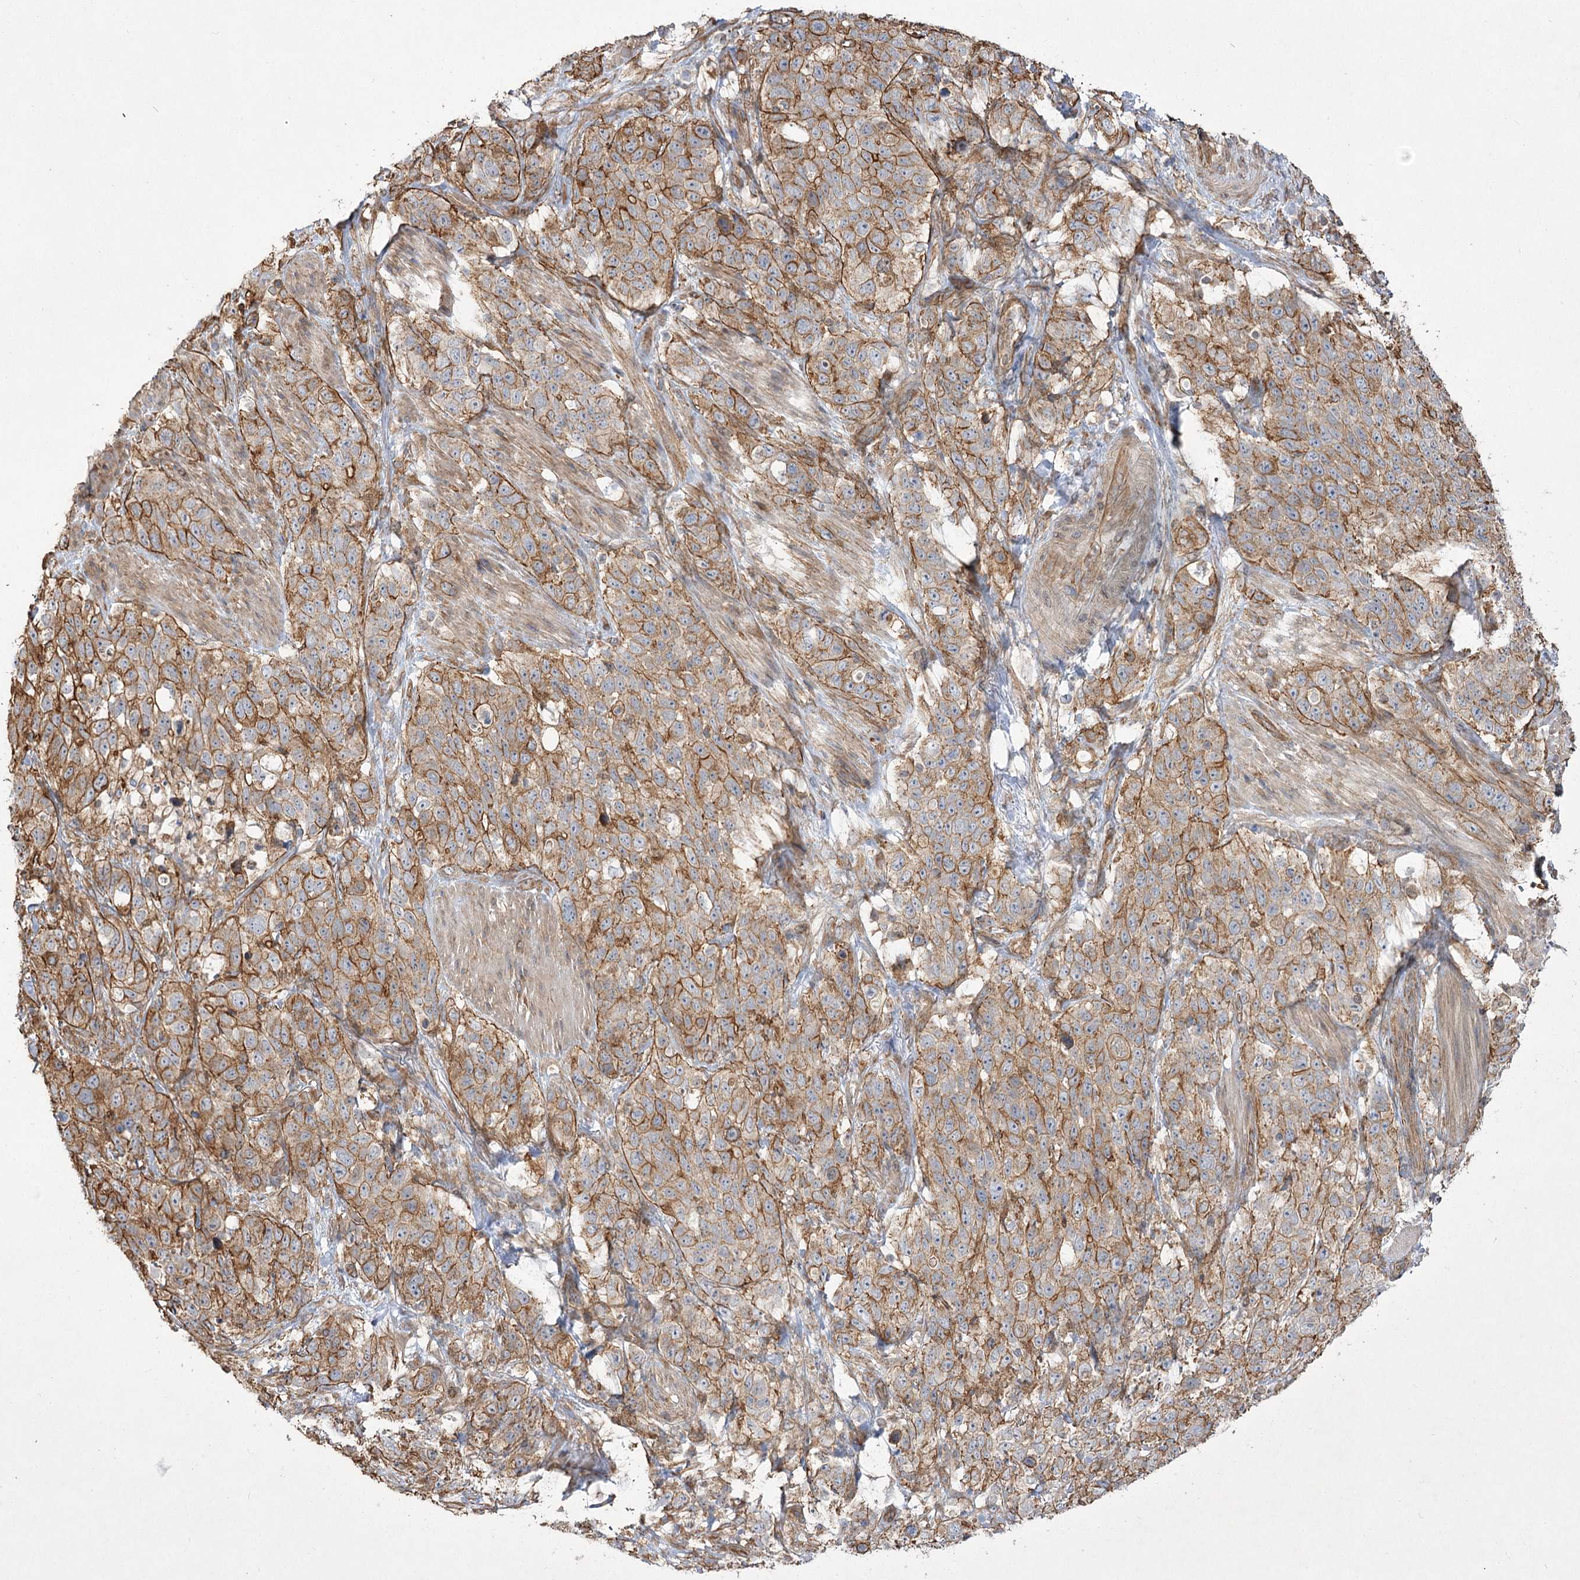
{"staining": {"intensity": "moderate", "quantity": ">75%", "location": "cytoplasmic/membranous"}, "tissue": "stomach cancer", "cell_type": "Tumor cells", "image_type": "cancer", "snomed": [{"axis": "morphology", "description": "Adenocarcinoma, NOS"}, {"axis": "topography", "description": "Stomach"}], "caption": "Immunohistochemical staining of stomach cancer demonstrates medium levels of moderate cytoplasmic/membranous expression in approximately >75% of tumor cells.", "gene": "SH3BP5L", "patient": {"sex": "male", "age": 48}}